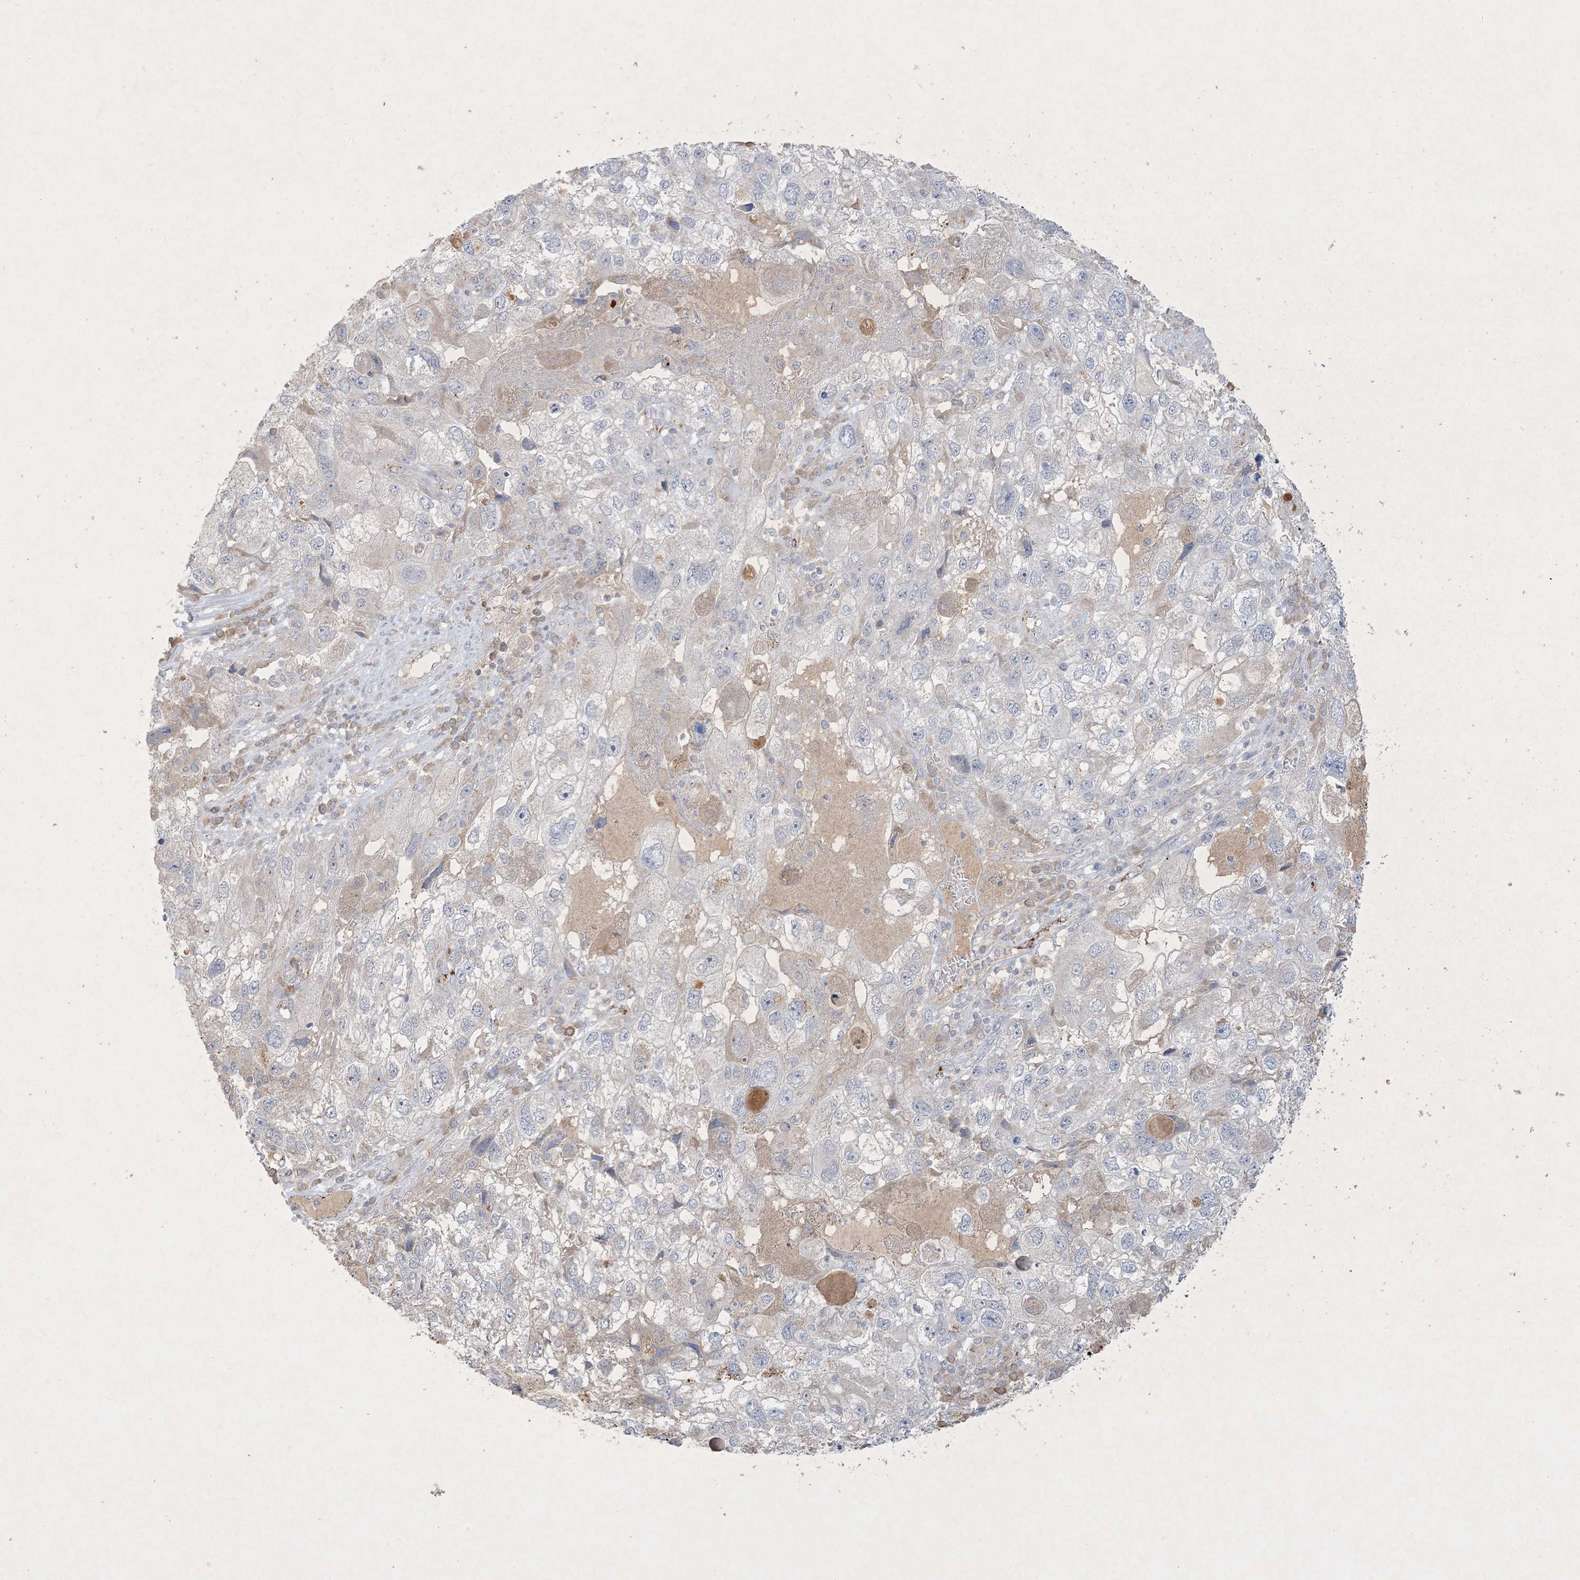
{"staining": {"intensity": "negative", "quantity": "none", "location": "none"}, "tissue": "endometrial cancer", "cell_type": "Tumor cells", "image_type": "cancer", "snomed": [{"axis": "morphology", "description": "Adenocarcinoma, NOS"}, {"axis": "topography", "description": "Endometrium"}], "caption": "DAB immunohistochemical staining of endometrial cancer (adenocarcinoma) shows no significant staining in tumor cells.", "gene": "PRSS36", "patient": {"sex": "female", "age": 49}}